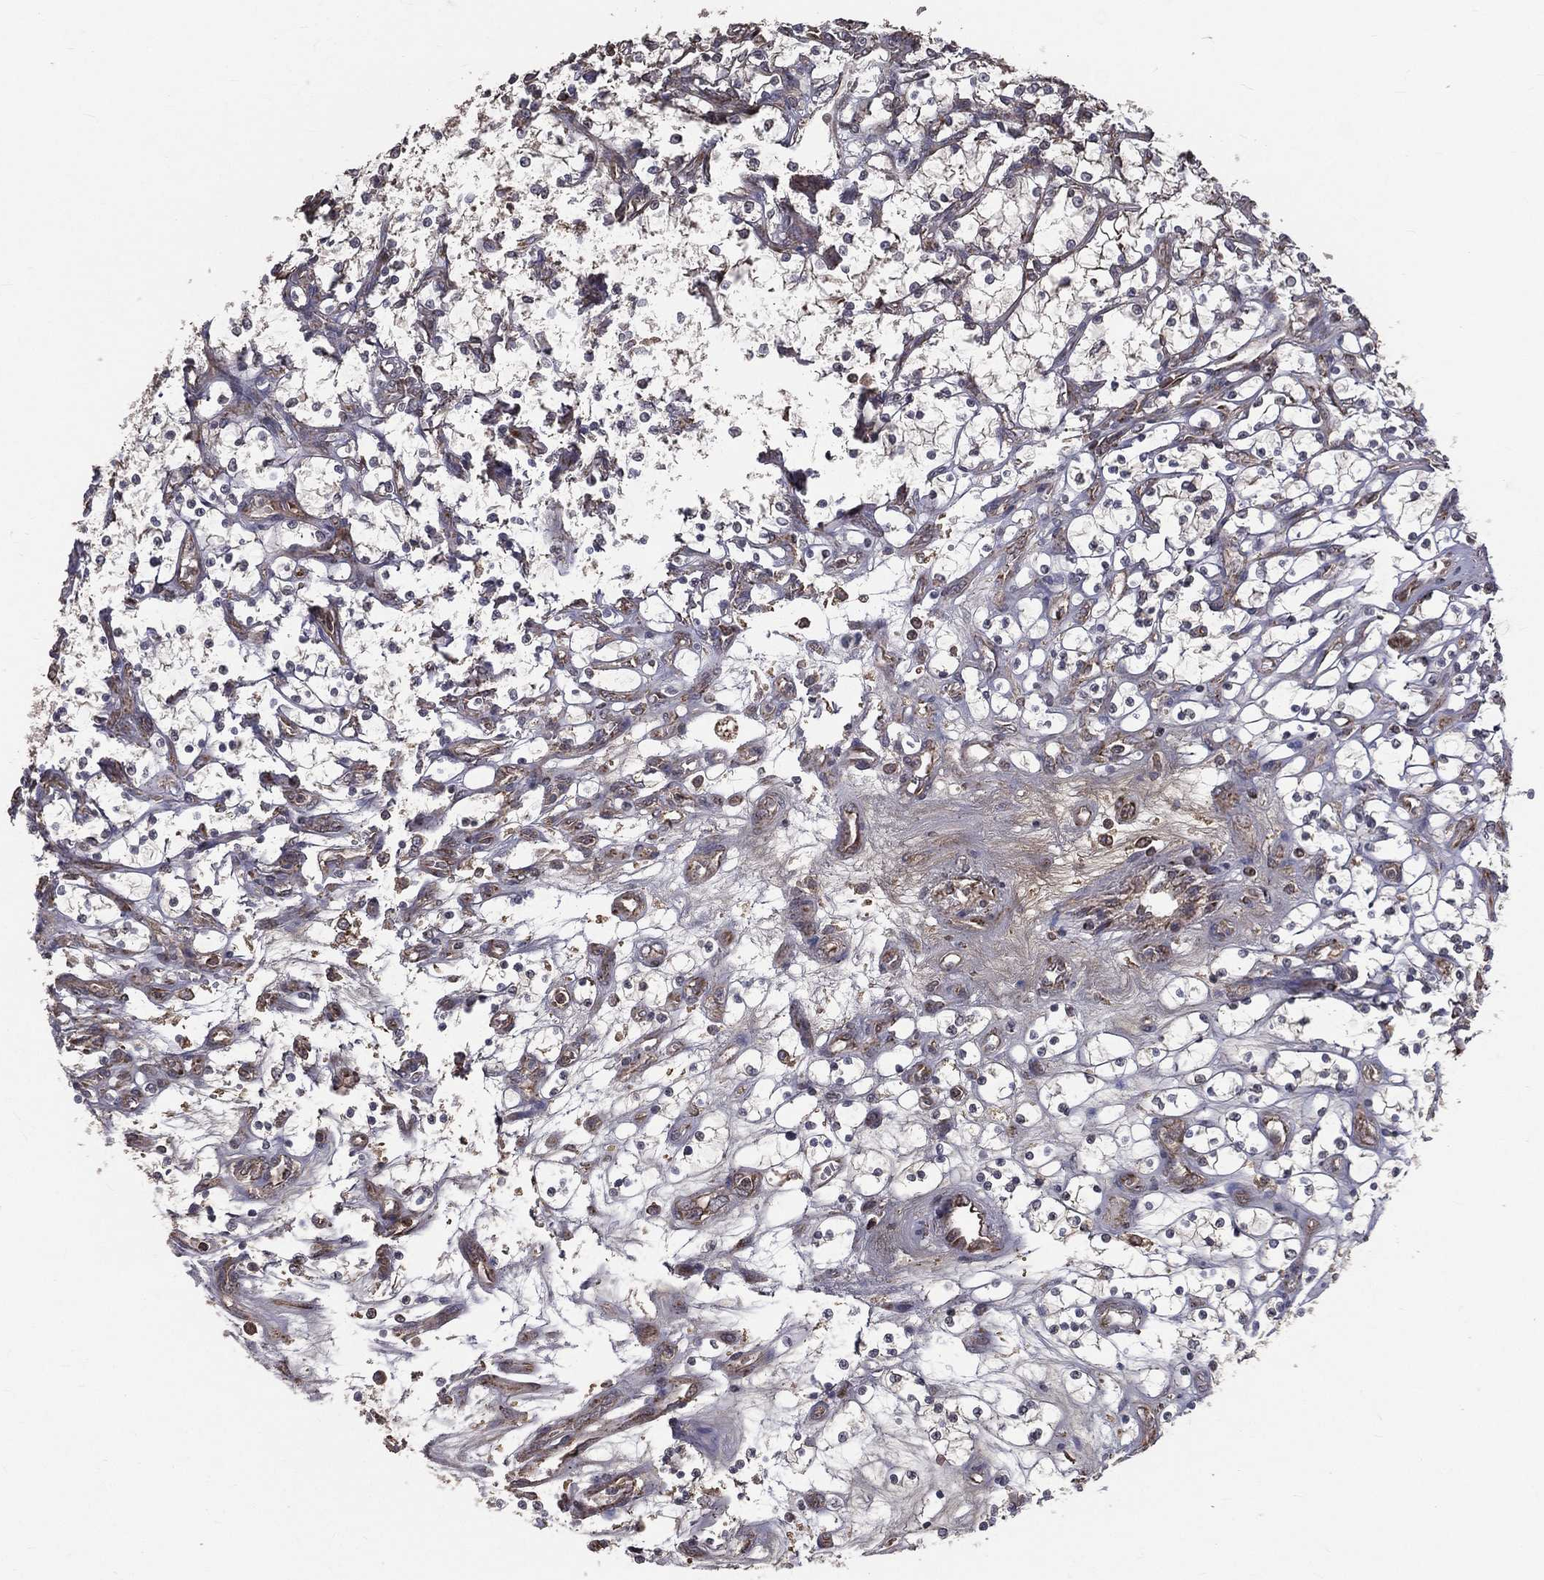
{"staining": {"intensity": "negative", "quantity": "none", "location": "none"}, "tissue": "renal cancer", "cell_type": "Tumor cells", "image_type": "cancer", "snomed": [{"axis": "morphology", "description": "Adenocarcinoma, NOS"}, {"axis": "topography", "description": "Kidney"}], "caption": "IHC micrograph of neoplastic tissue: human renal cancer stained with DAB (3,3'-diaminobenzidine) demonstrates no significant protein expression in tumor cells. Brightfield microscopy of immunohistochemistry stained with DAB (brown) and hematoxylin (blue), captured at high magnification.", "gene": "OLFML1", "patient": {"sex": "female", "age": 69}}